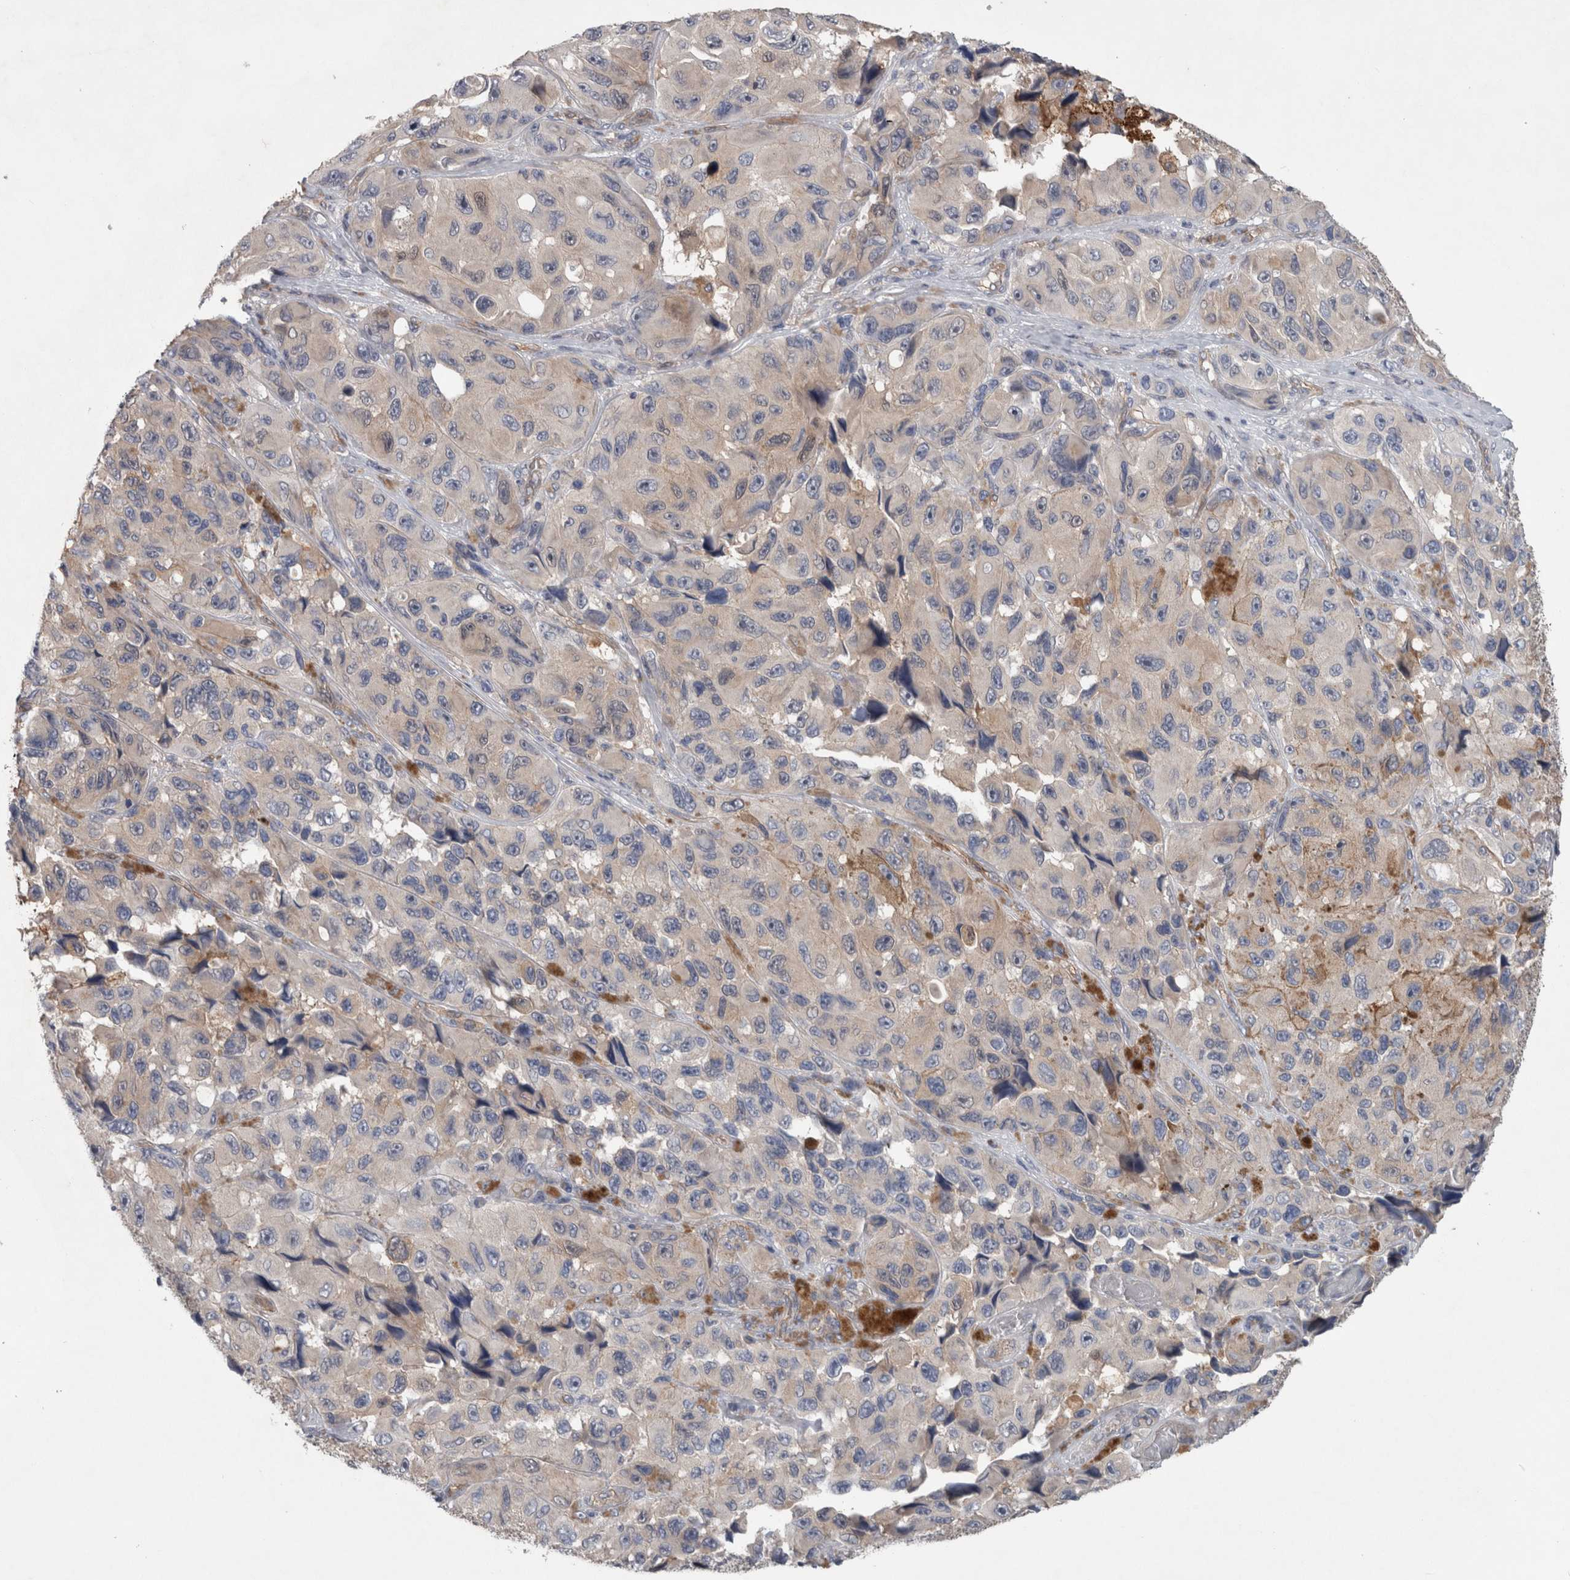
{"staining": {"intensity": "weak", "quantity": "<25%", "location": "cytoplasmic/membranous"}, "tissue": "melanoma", "cell_type": "Tumor cells", "image_type": "cancer", "snomed": [{"axis": "morphology", "description": "Malignant melanoma, NOS"}, {"axis": "topography", "description": "Skin"}], "caption": "DAB (3,3'-diaminobenzidine) immunohistochemical staining of malignant melanoma exhibits no significant positivity in tumor cells. (Brightfield microscopy of DAB (3,3'-diaminobenzidine) immunohistochemistry (IHC) at high magnification).", "gene": "BCAM", "patient": {"sex": "female", "age": 73}}